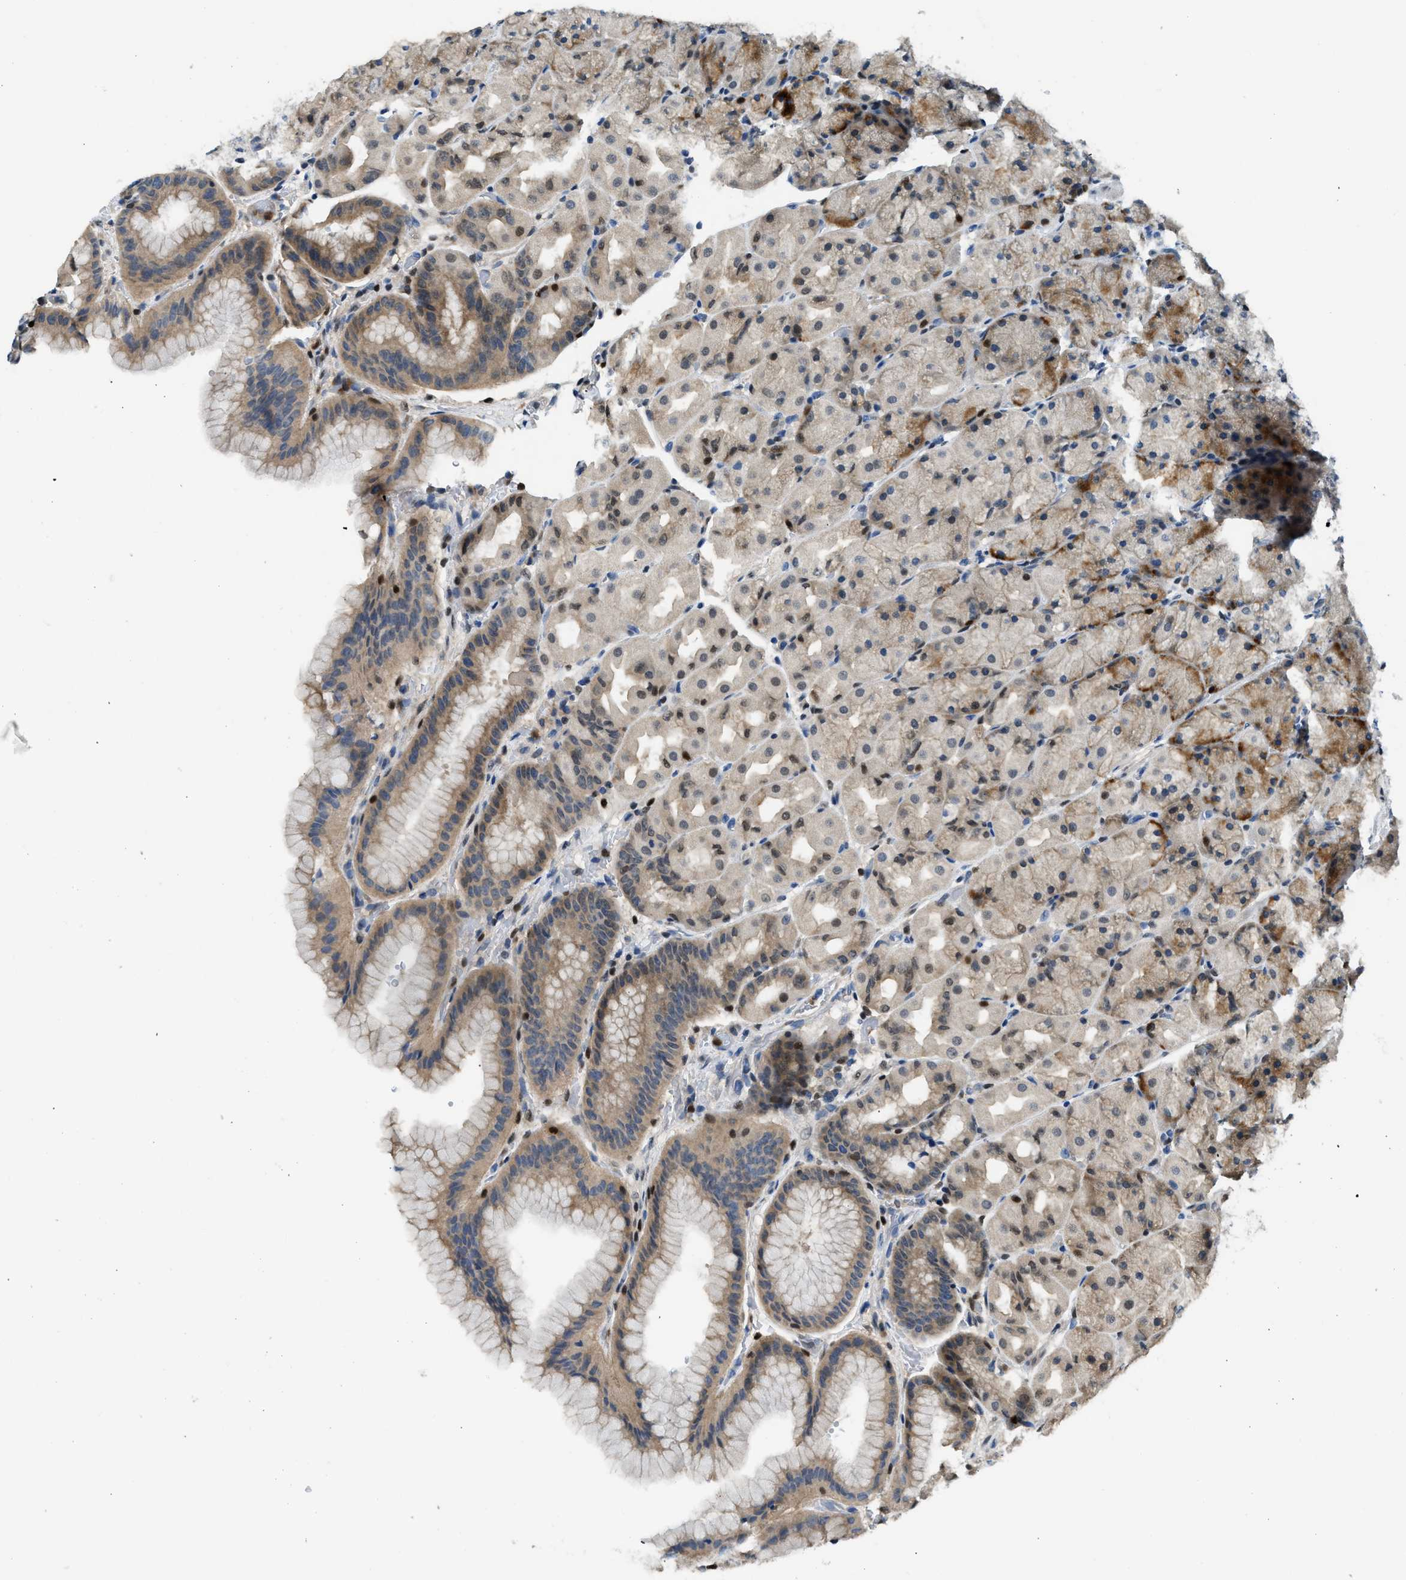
{"staining": {"intensity": "moderate", "quantity": "25%-75%", "location": "cytoplasmic/membranous"}, "tissue": "stomach", "cell_type": "Glandular cells", "image_type": "normal", "snomed": [{"axis": "morphology", "description": "Normal tissue, NOS"}, {"axis": "morphology", "description": "Carcinoid, malignant, NOS"}, {"axis": "topography", "description": "Stomach, upper"}], "caption": "IHC histopathology image of benign stomach: human stomach stained using immunohistochemistry (IHC) demonstrates medium levels of moderate protein expression localized specifically in the cytoplasmic/membranous of glandular cells, appearing as a cytoplasmic/membranous brown color.", "gene": "TOX", "patient": {"sex": "male", "age": 39}}